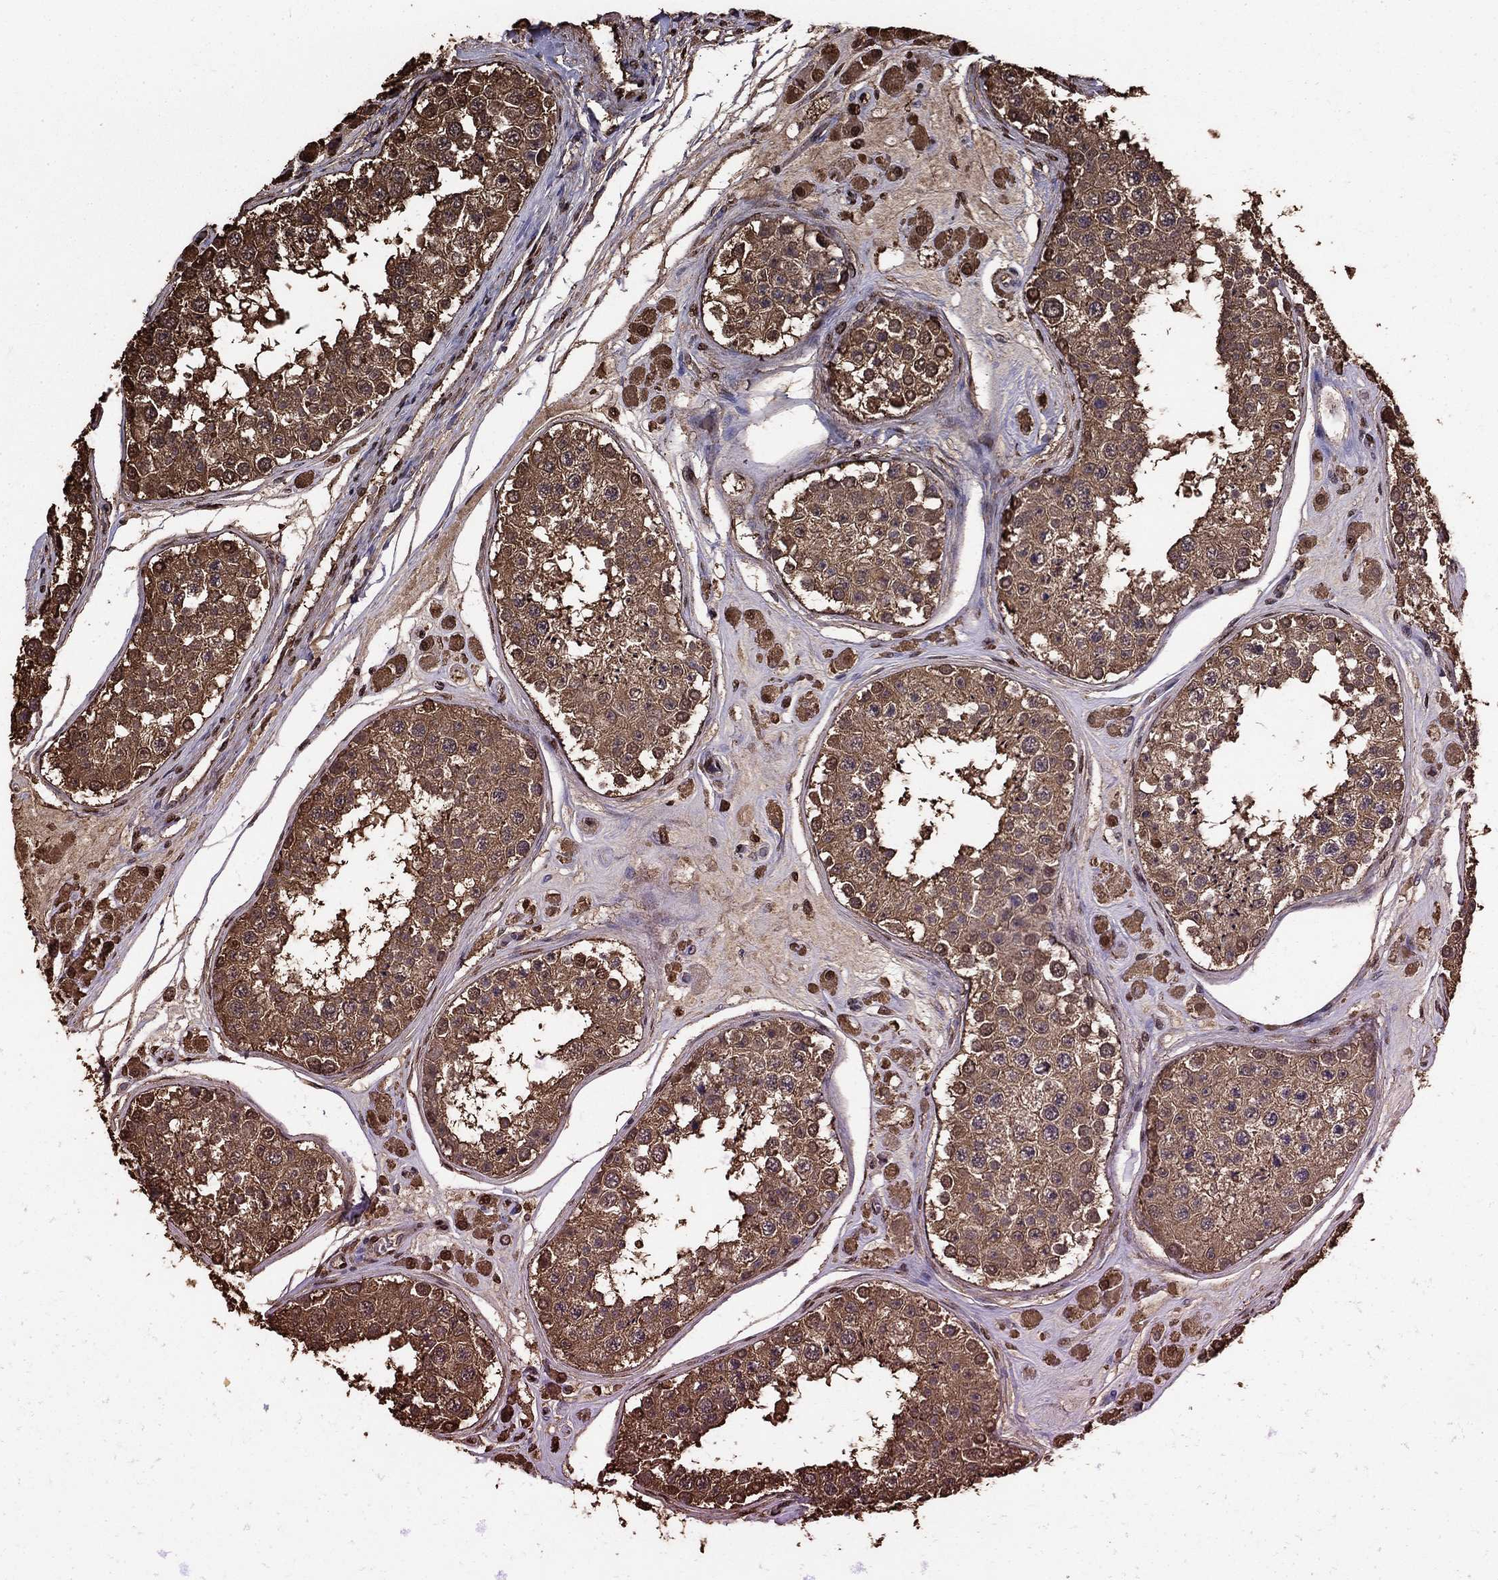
{"staining": {"intensity": "moderate", "quantity": ">75%", "location": "cytoplasmic/membranous"}, "tissue": "testis", "cell_type": "Cells in seminiferous ducts", "image_type": "normal", "snomed": [{"axis": "morphology", "description": "Normal tissue, NOS"}, {"axis": "topography", "description": "Testis"}], "caption": "Normal testis was stained to show a protein in brown. There is medium levels of moderate cytoplasmic/membranous staining in about >75% of cells in seminiferous ducts. (IHC, brightfield microscopy, high magnification).", "gene": "GAPDH", "patient": {"sex": "male", "age": 25}}